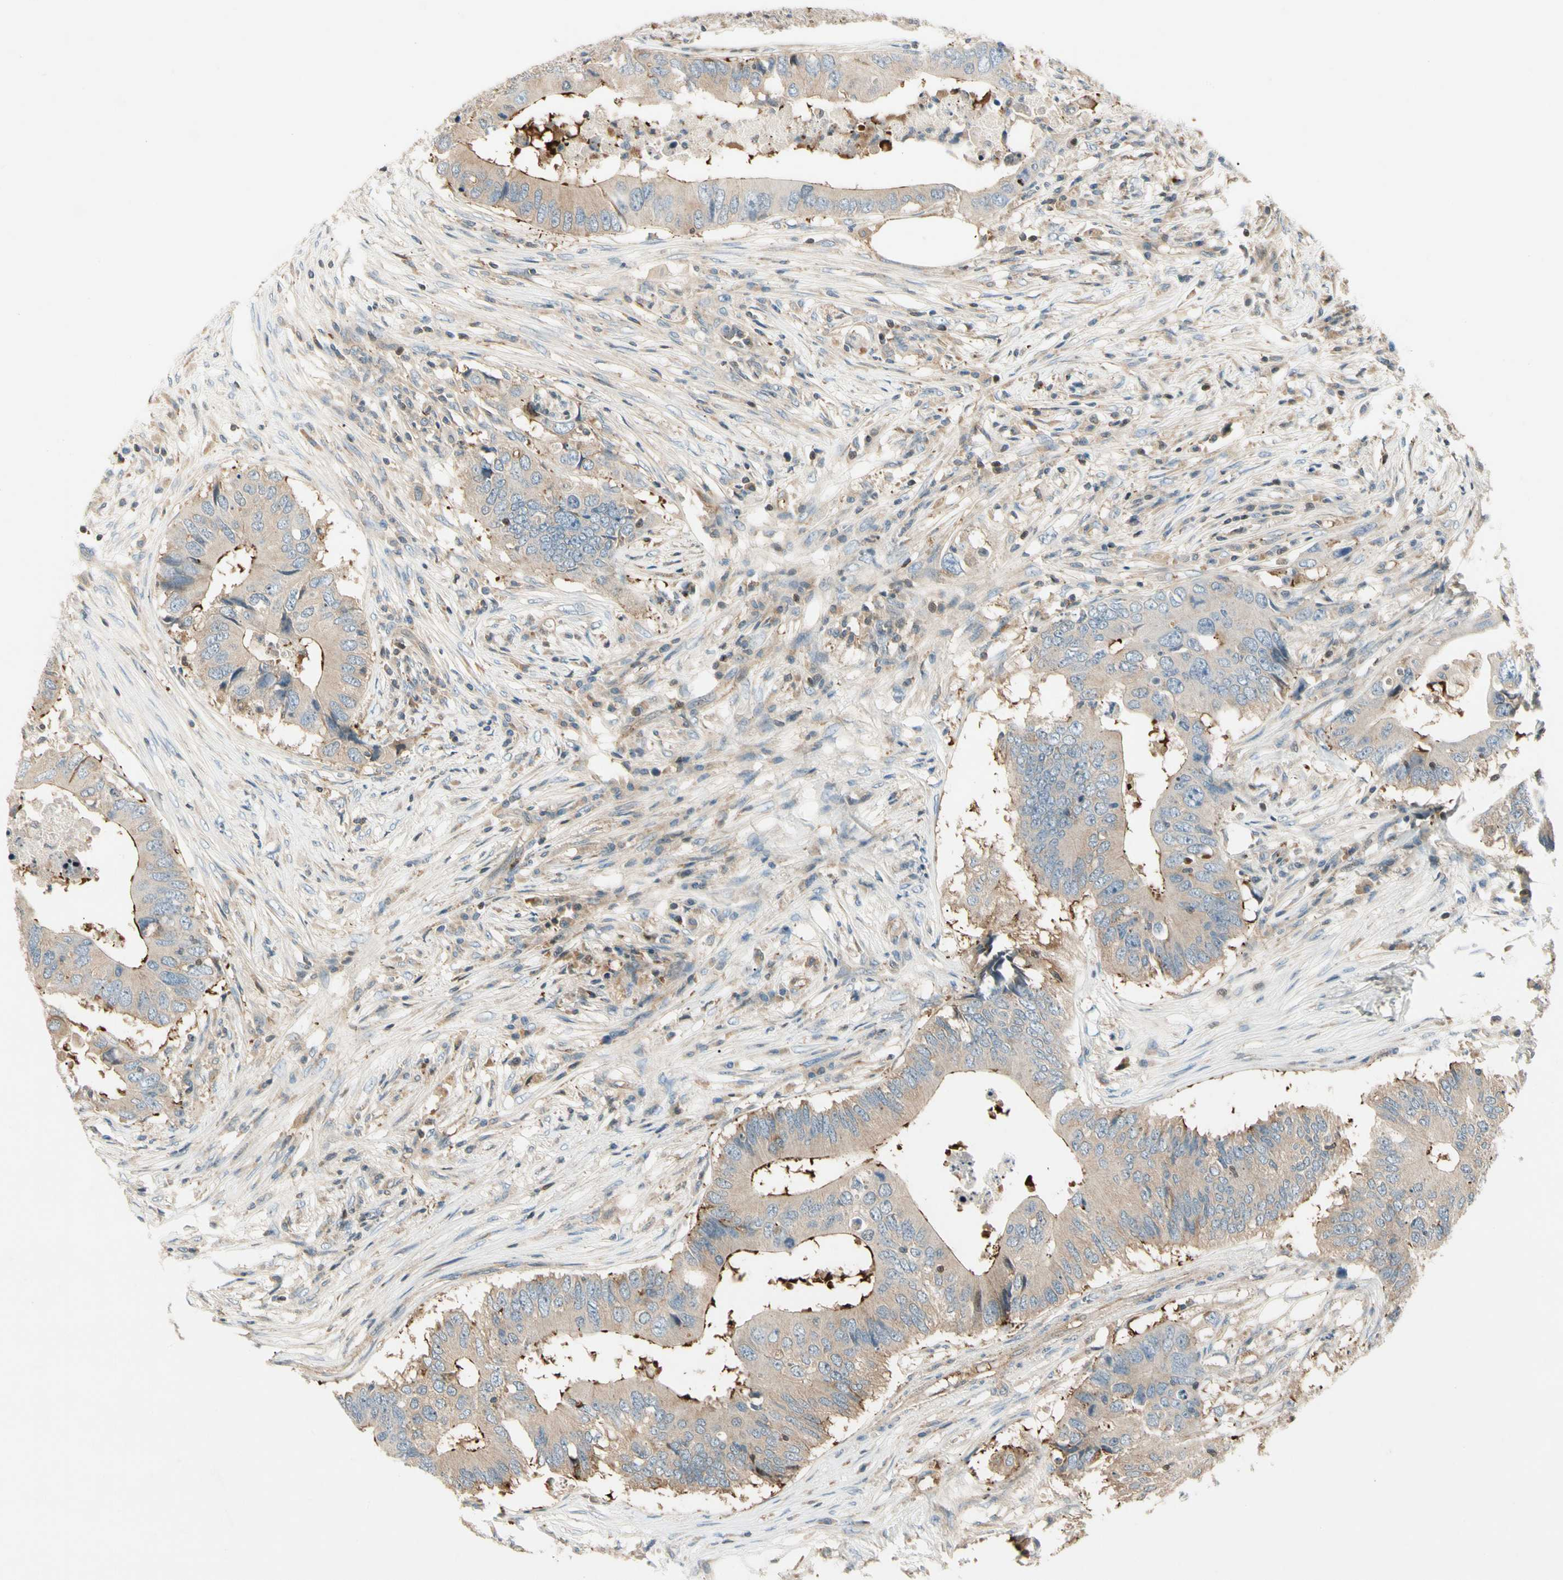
{"staining": {"intensity": "weak", "quantity": ">75%", "location": "cytoplasmic/membranous"}, "tissue": "colorectal cancer", "cell_type": "Tumor cells", "image_type": "cancer", "snomed": [{"axis": "morphology", "description": "Adenocarcinoma, NOS"}, {"axis": "topography", "description": "Colon"}], "caption": "A low amount of weak cytoplasmic/membranous positivity is appreciated in approximately >75% of tumor cells in adenocarcinoma (colorectal) tissue.", "gene": "CDH6", "patient": {"sex": "male", "age": 71}}